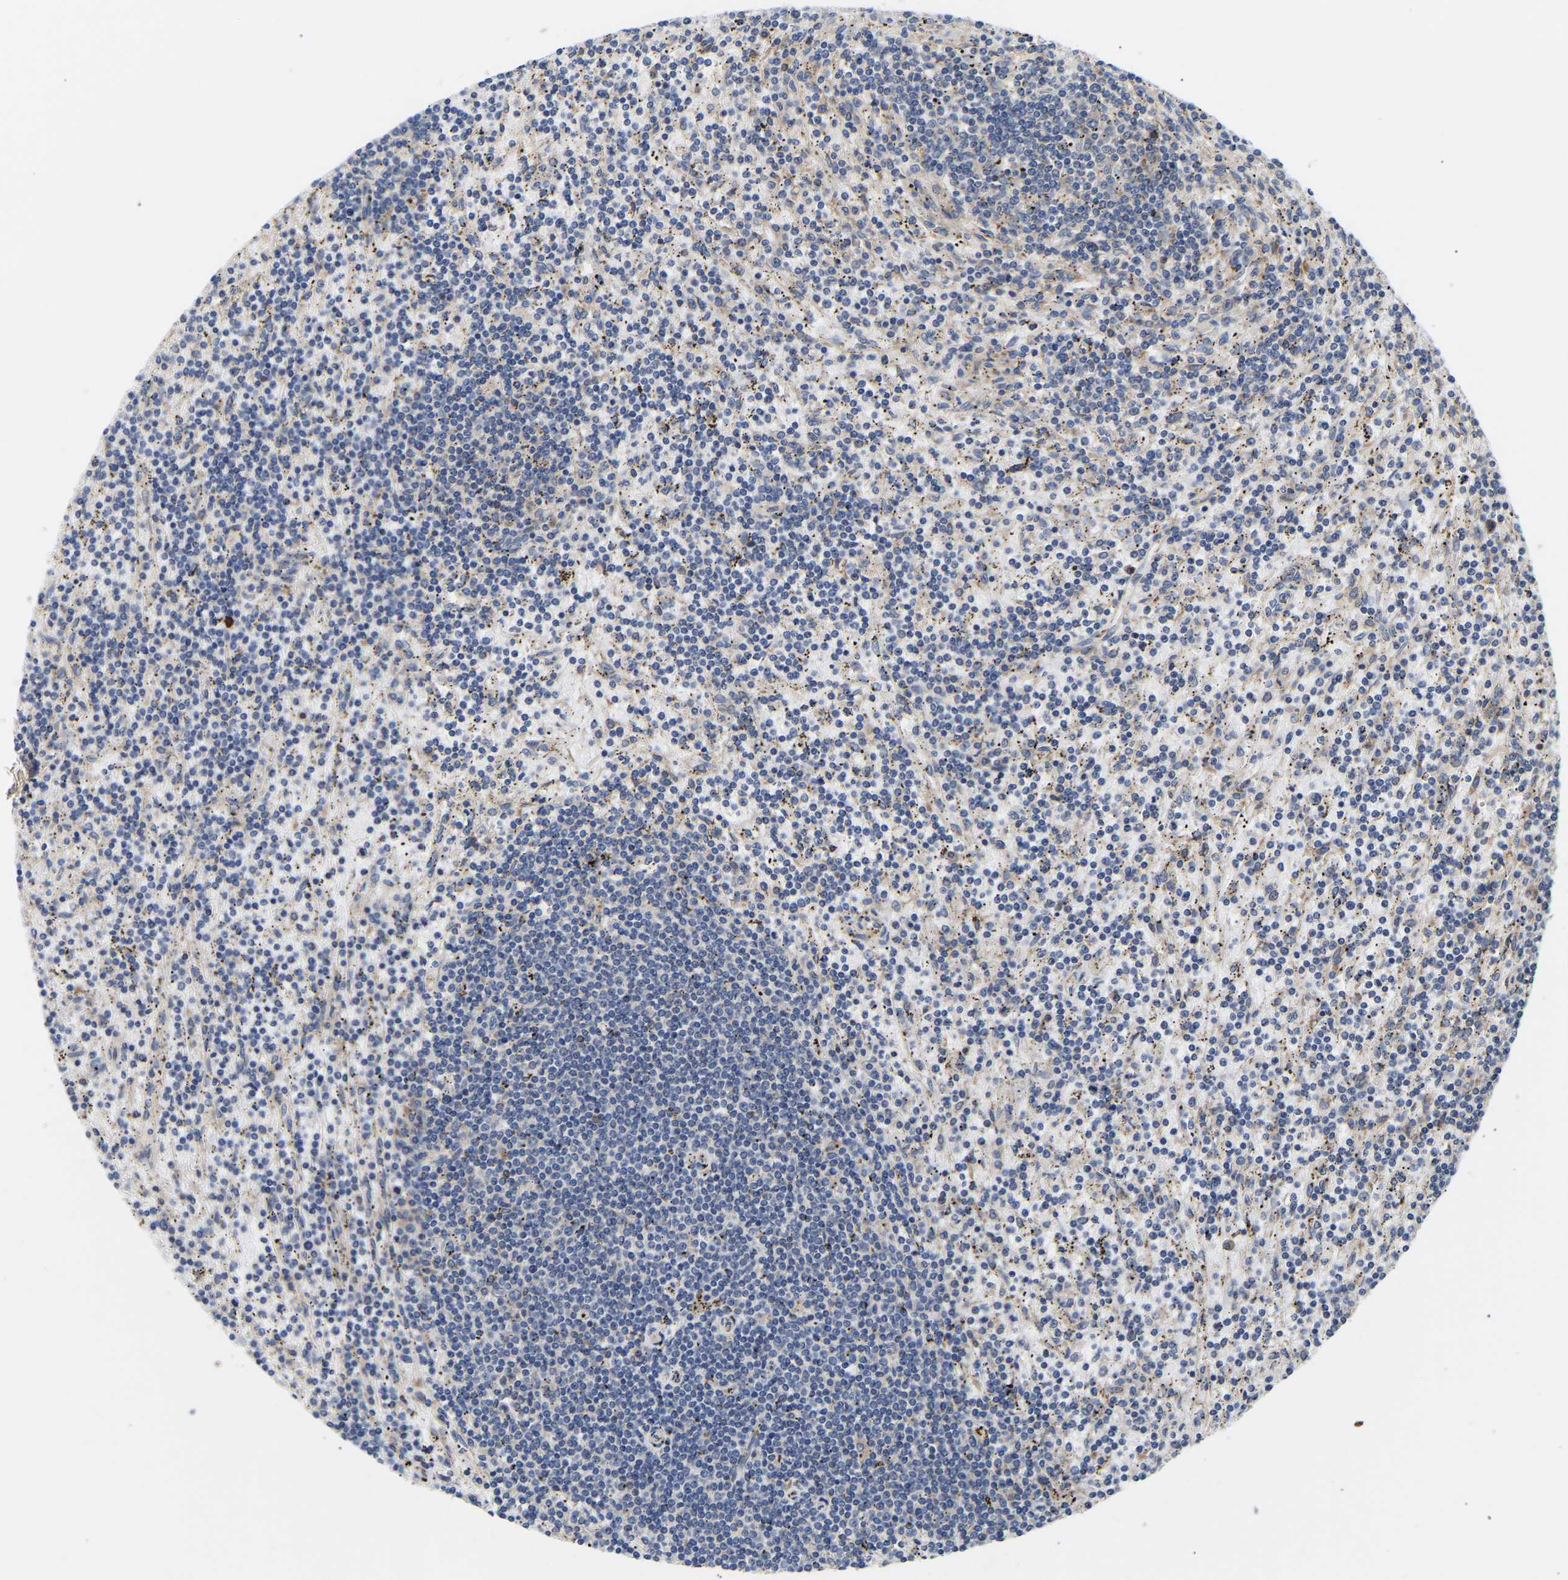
{"staining": {"intensity": "negative", "quantity": "none", "location": "none"}, "tissue": "lymphoma", "cell_type": "Tumor cells", "image_type": "cancer", "snomed": [{"axis": "morphology", "description": "Malignant lymphoma, non-Hodgkin's type, Low grade"}, {"axis": "topography", "description": "Spleen"}], "caption": "An immunohistochemistry micrograph of malignant lymphoma, non-Hodgkin's type (low-grade) is shown. There is no staining in tumor cells of malignant lymphoma, non-Hodgkin's type (low-grade). (Brightfield microscopy of DAB (3,3'-diaminobenzidine) IHC at high magnification).", "gene": "AIMP2", "patient": {"sex": "male", "age": 76}}